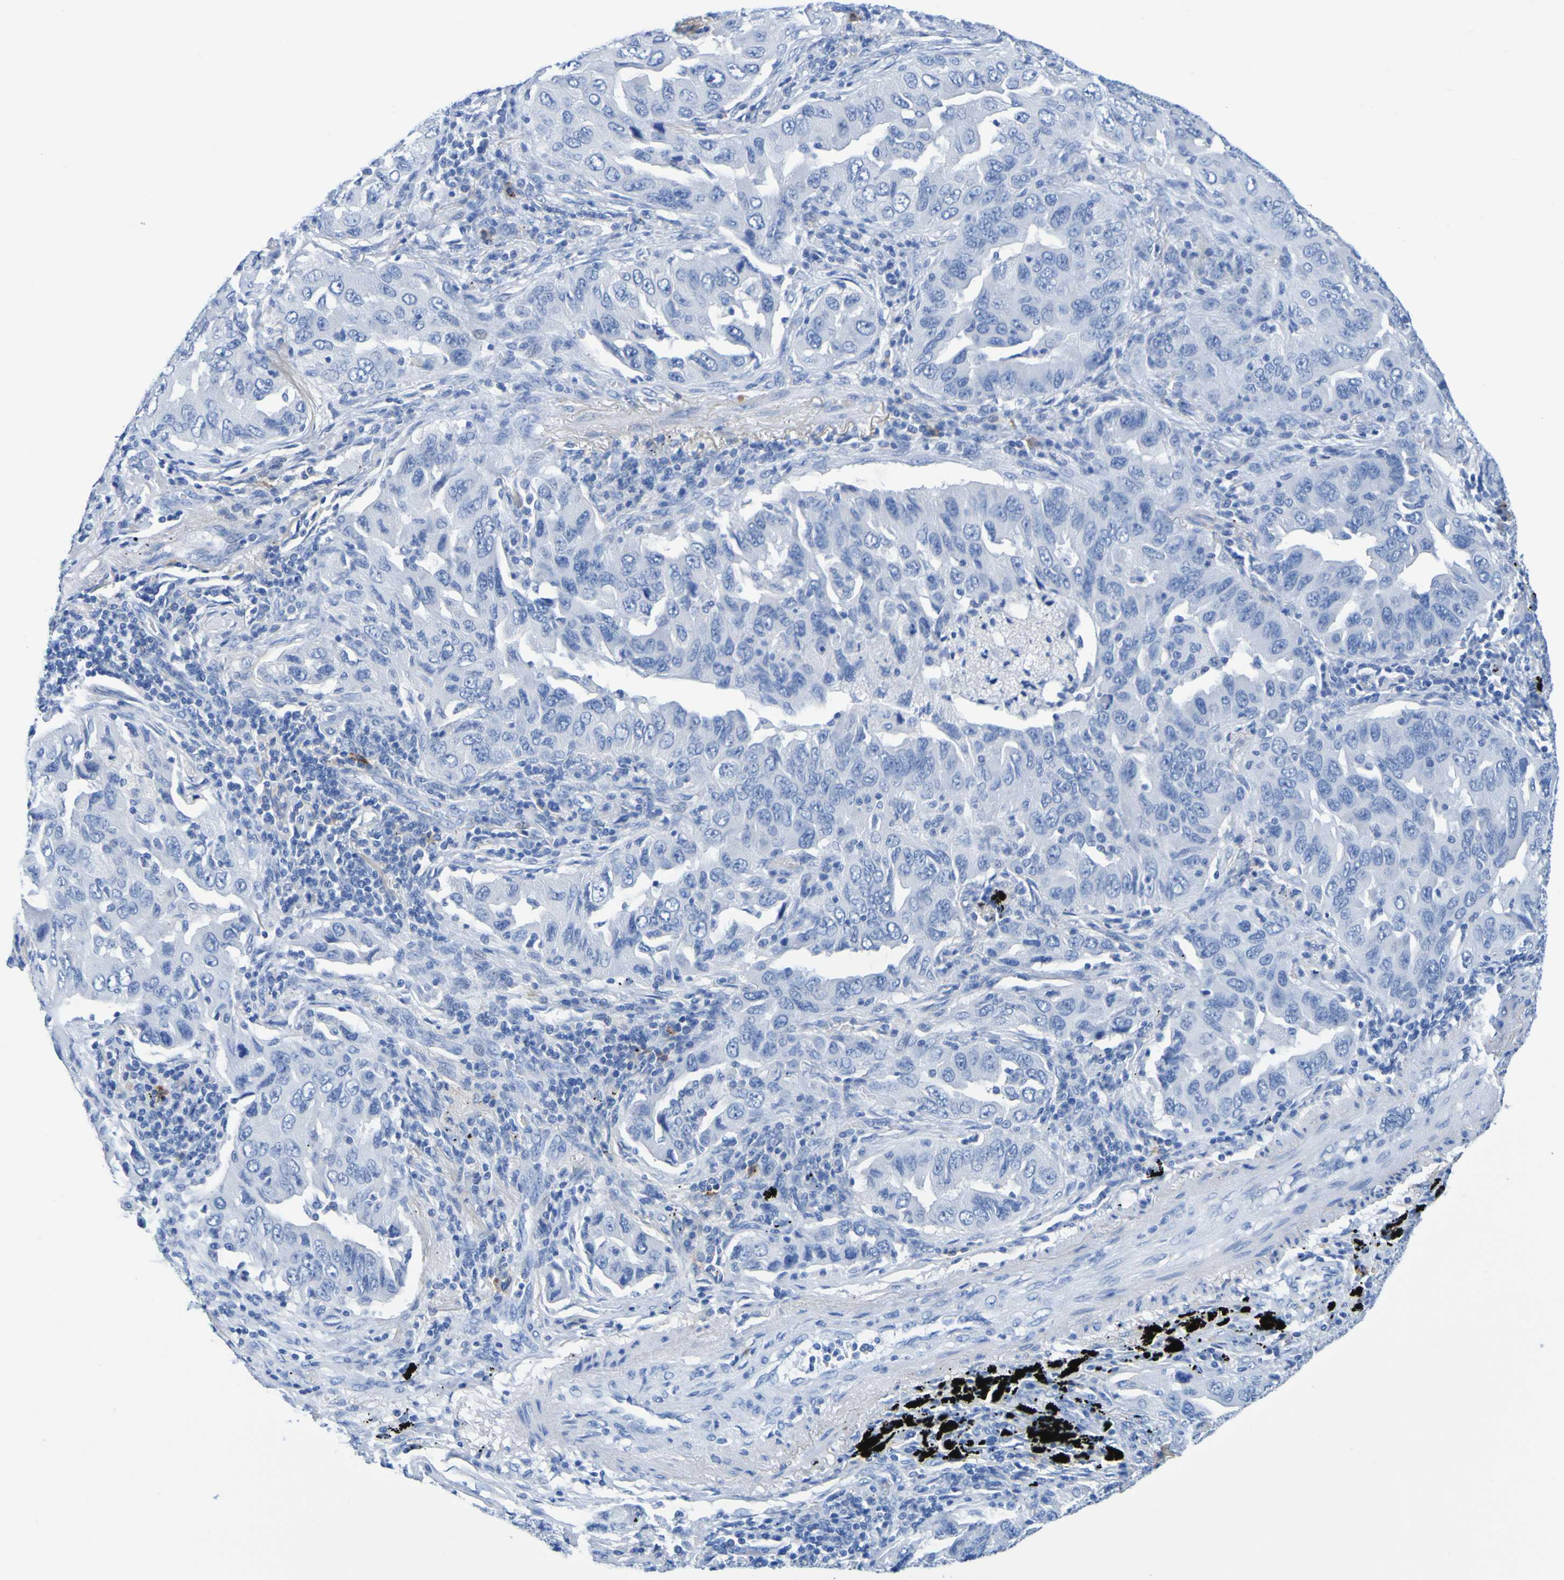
{"staining": {"intensity": "negative", "quantity": "none", "location": "none"}, "tissue": "lung cancer", "cell_type": "Tumor cells", "image_type": "cancer", "snomed": [{"axis": "morphology", "description": "Adenocarcinoma, NOS"}, {"axis": "topography", "description": "Lung"}], "caption": "Tumor cells are negative for protein expression in human lung cancer.", "gene": "DPEP1", "patient": {"sex": "female", "age": 65}}